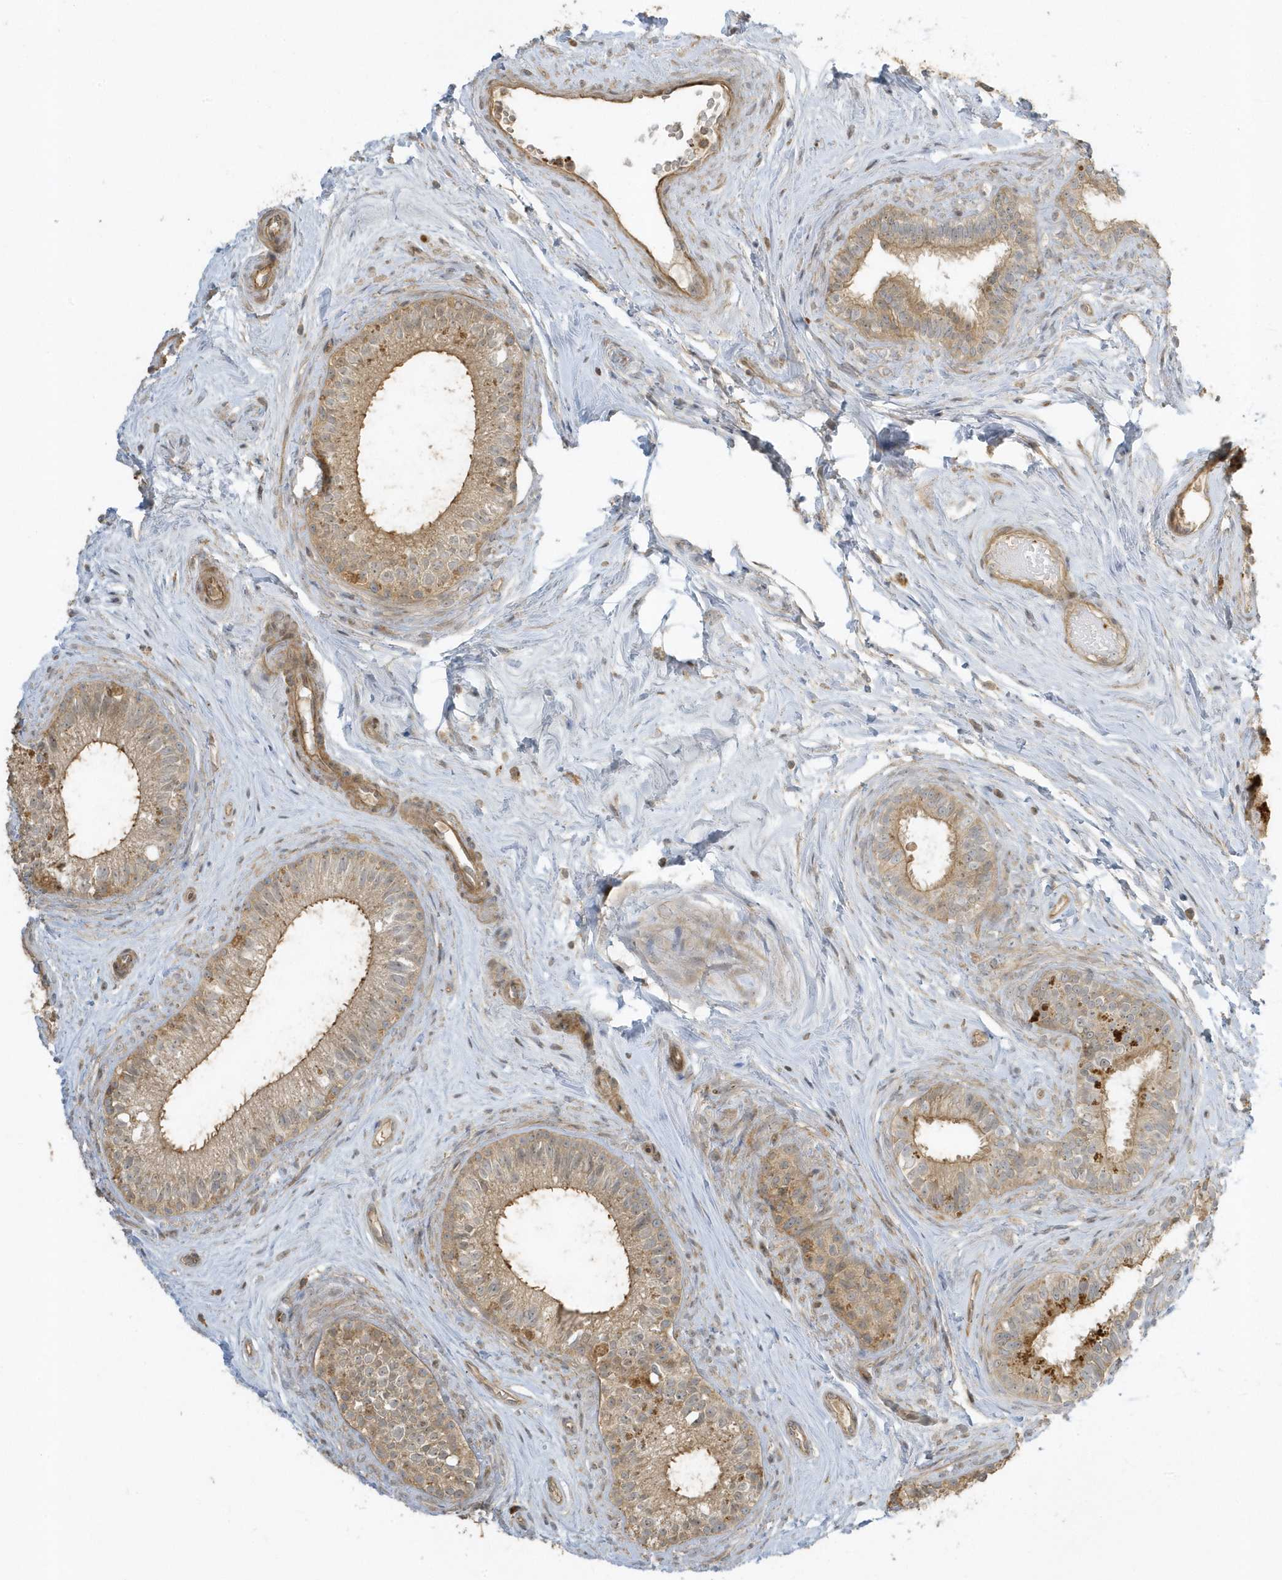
{"staining": {"intensity": "moderate", "quantity": ">75%", "location": "cytoplasmic/membranous"}, "tissue": "epididymis", "cell_type": "Glandular cells", "image_type": "normal", "snomed": [{"axis": "morphology", "description": "Normal tissue, NOS"}, {"axis": "topography", "description": "Epididymis"}], "caption": "Benign epididymis was stained to show a protein in brown. There is medium levels of moderate cytoplasmic/membranous expression in about >75% of glandular cells.", "gene": "ZBTB8A", "patient": {"sex": "male", "age": 71}}